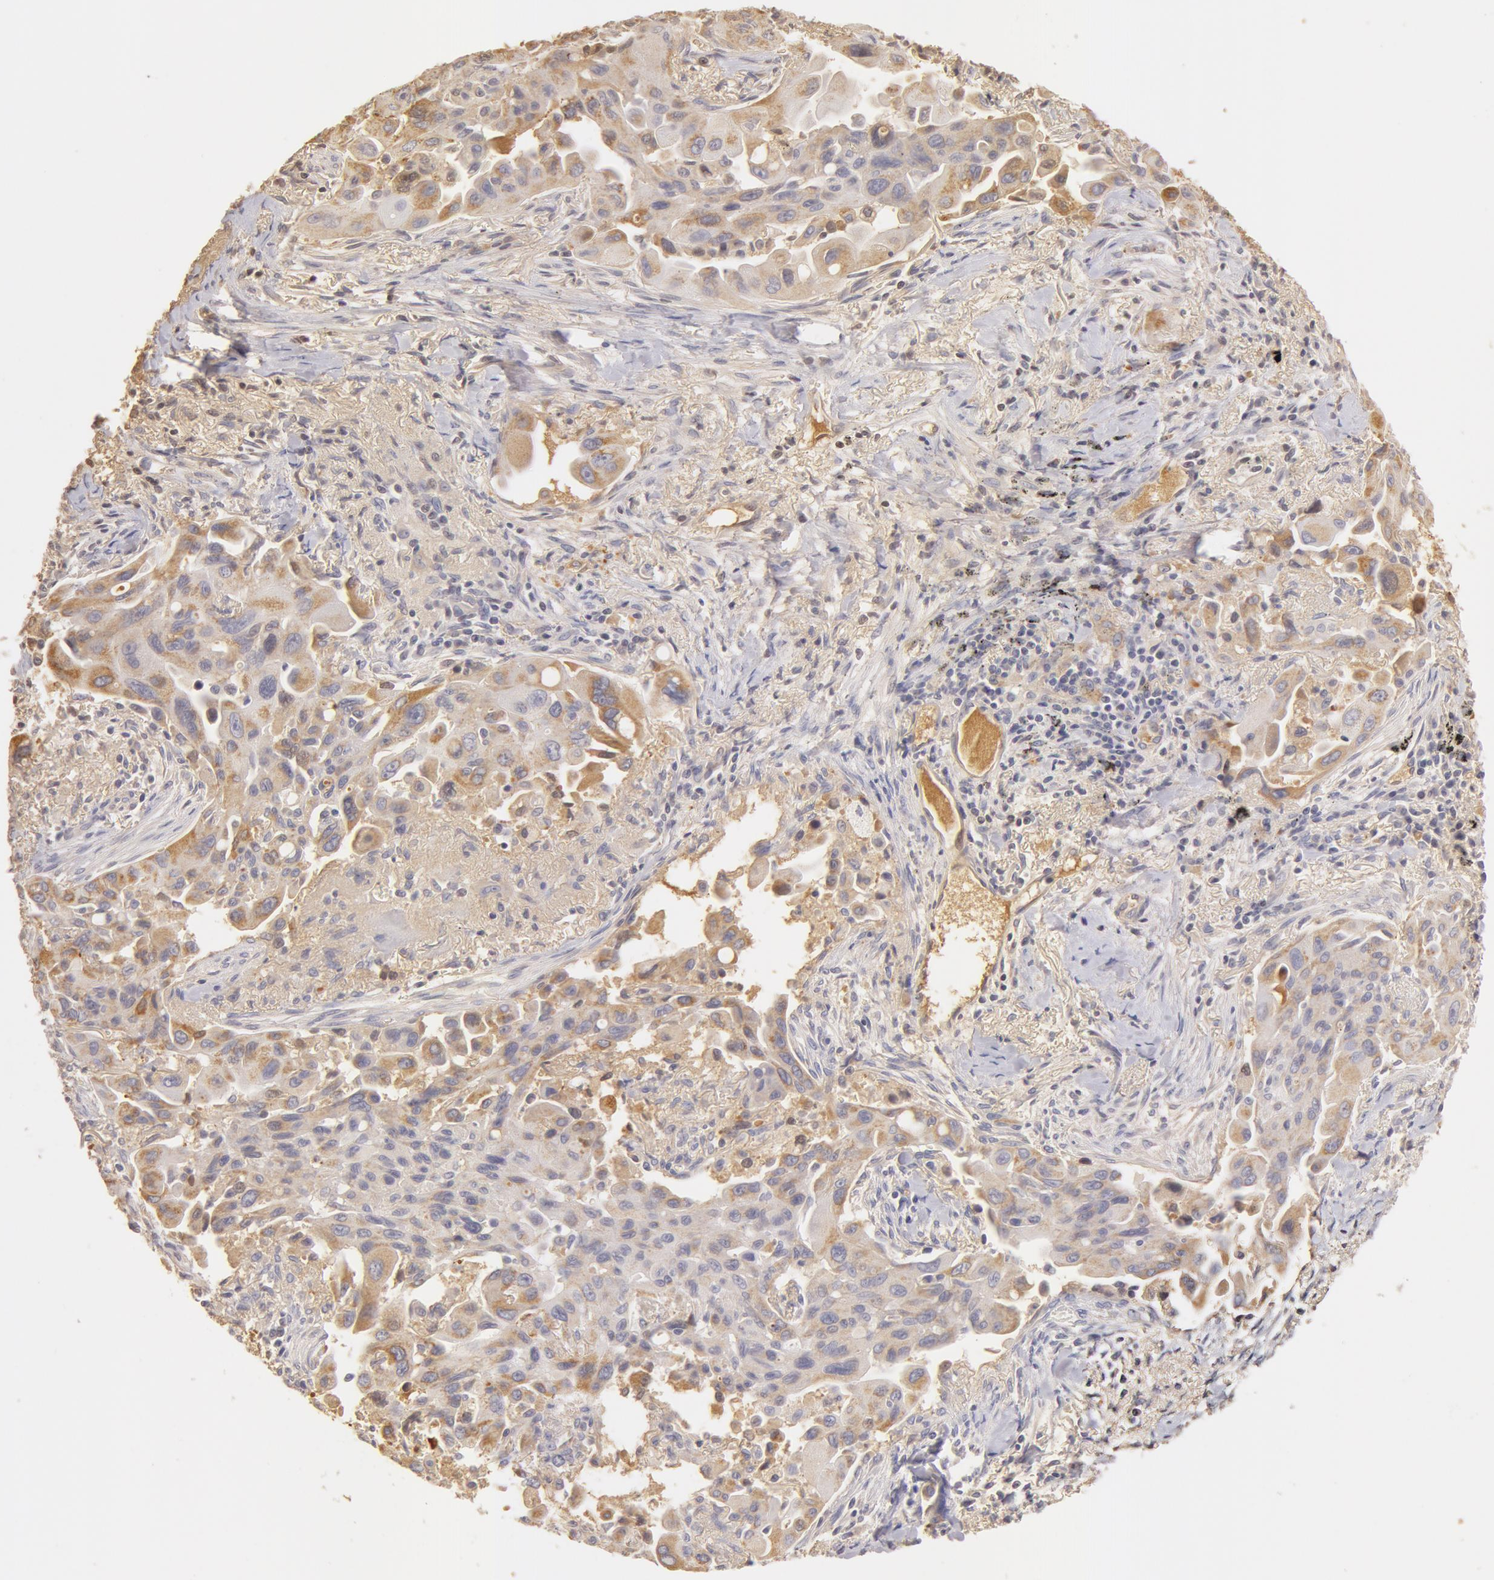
{"staining": {"intensity": "weak", "quantity": ">75%", "location": "cytoplasmic/membranous"}, "tissue": "lung cancer", "cell_type": "Tumor cells", "image_type": "cancer", "snomed": [{"axis": "morphology", "description": "Adenocarcinoma, NOS"}, {"axis": "topography", "description": "Lung"}], "caption": "Weak cytoplasmic/membranous protein expression is identified in approximately >75% of tumor cells in lung cancer. The staining was performed using DAB to visualize the protein expression in brown, while the nuclei were stained in blue with hematoxylin (Magnification: 20x).", "gene": "TF", "patient": {"sex": "male", "age": 68}}